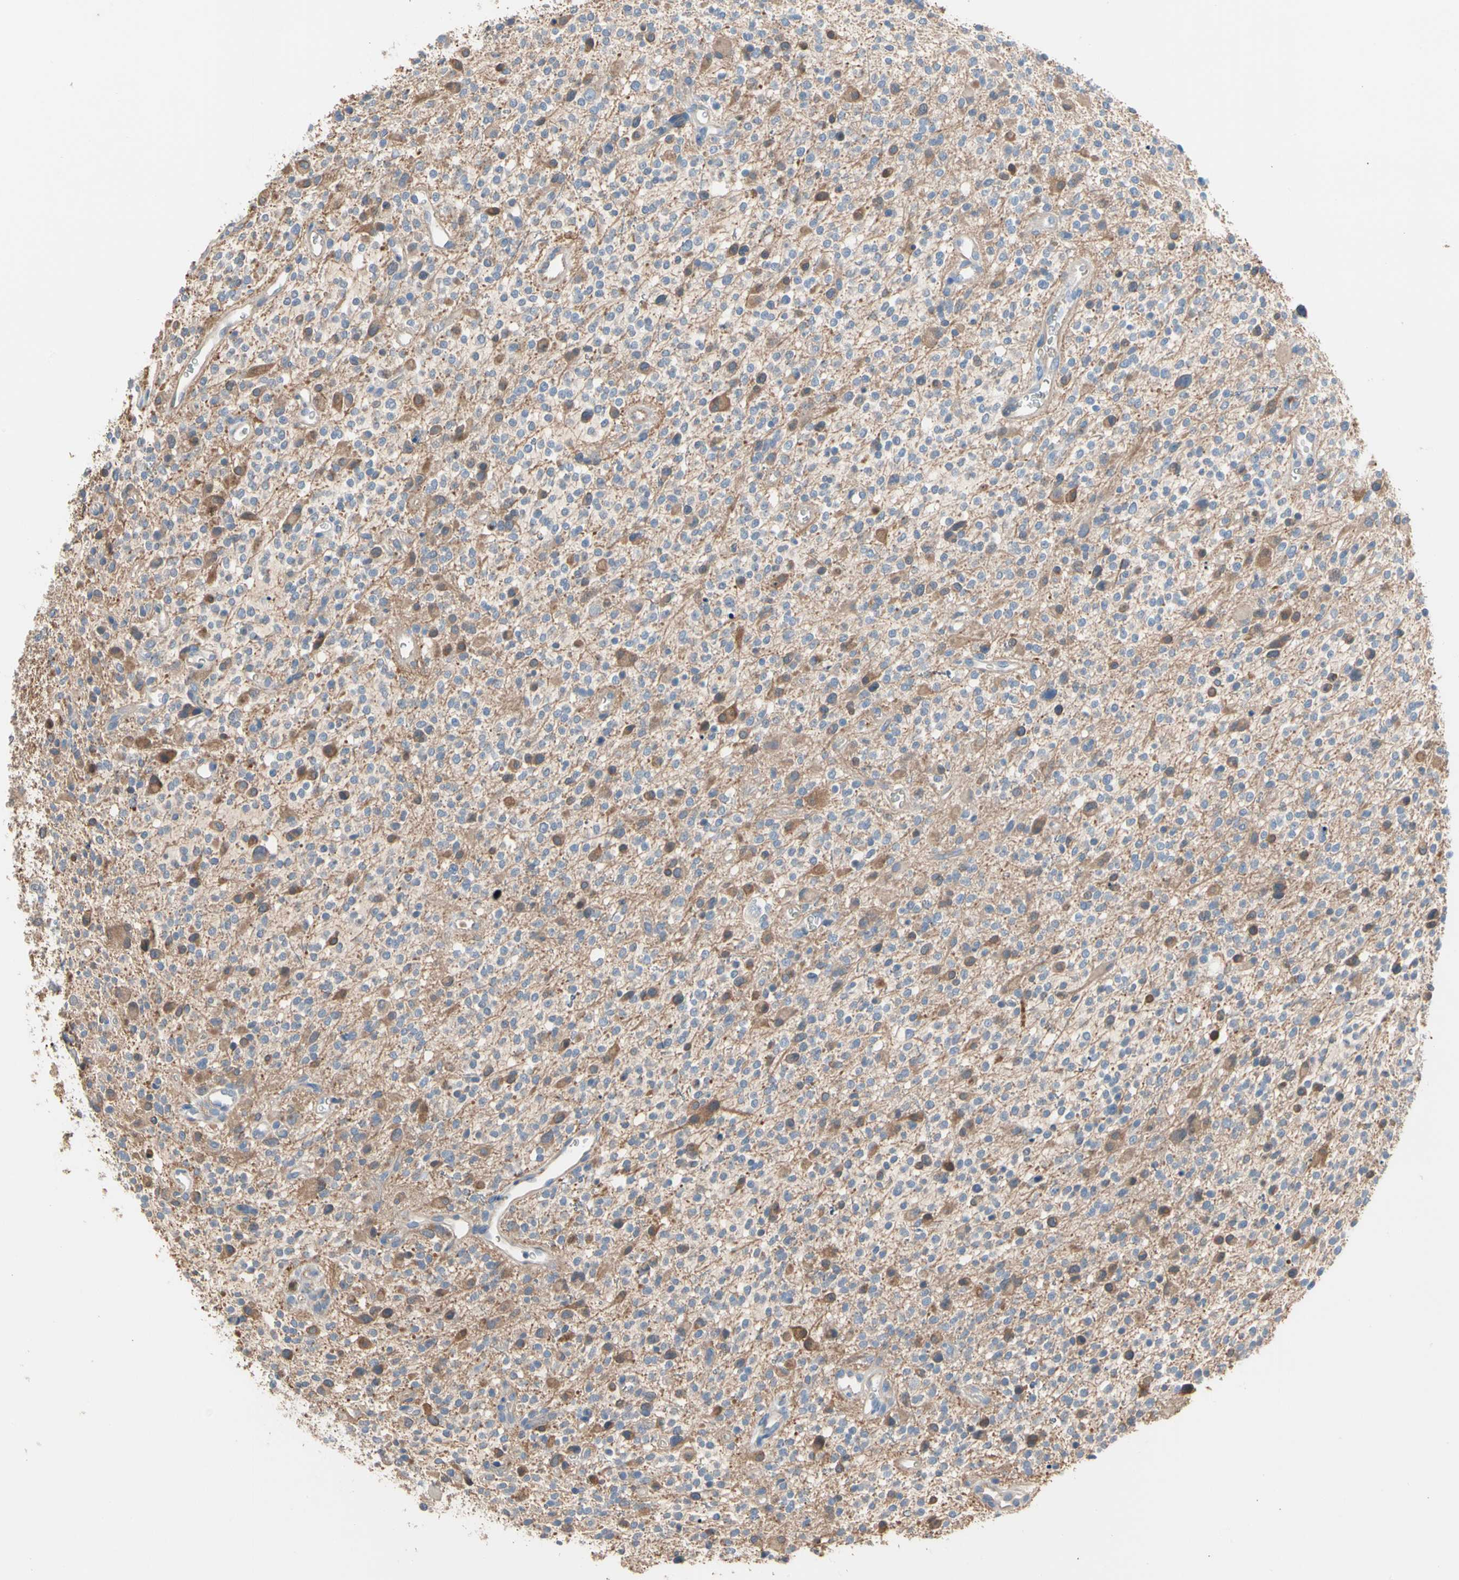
{"staining": {"intensity": "moderate", "quantity": "<25%", "location": "cytoplasmic/membranous"}, "tissue": "glioma", "cell_type": "Tumor cells", "image_type": "cancer", "snomed": [{"axis": "morphology", "description": "Glioma, malignant, High grade"}, {"axis": "topography", "description": "Brain"}], "caption": "Moderate cytoplasmic/membranous positivity is present in approximately <25% of tumor cells in malignant high-grade glioma. (DAB (3,3'-diaminobenzidine) = brown stain, brightfield microscopy at high magnification).", "gene": "BBOX1", "patient": {"sex": "male", "age": 48}}